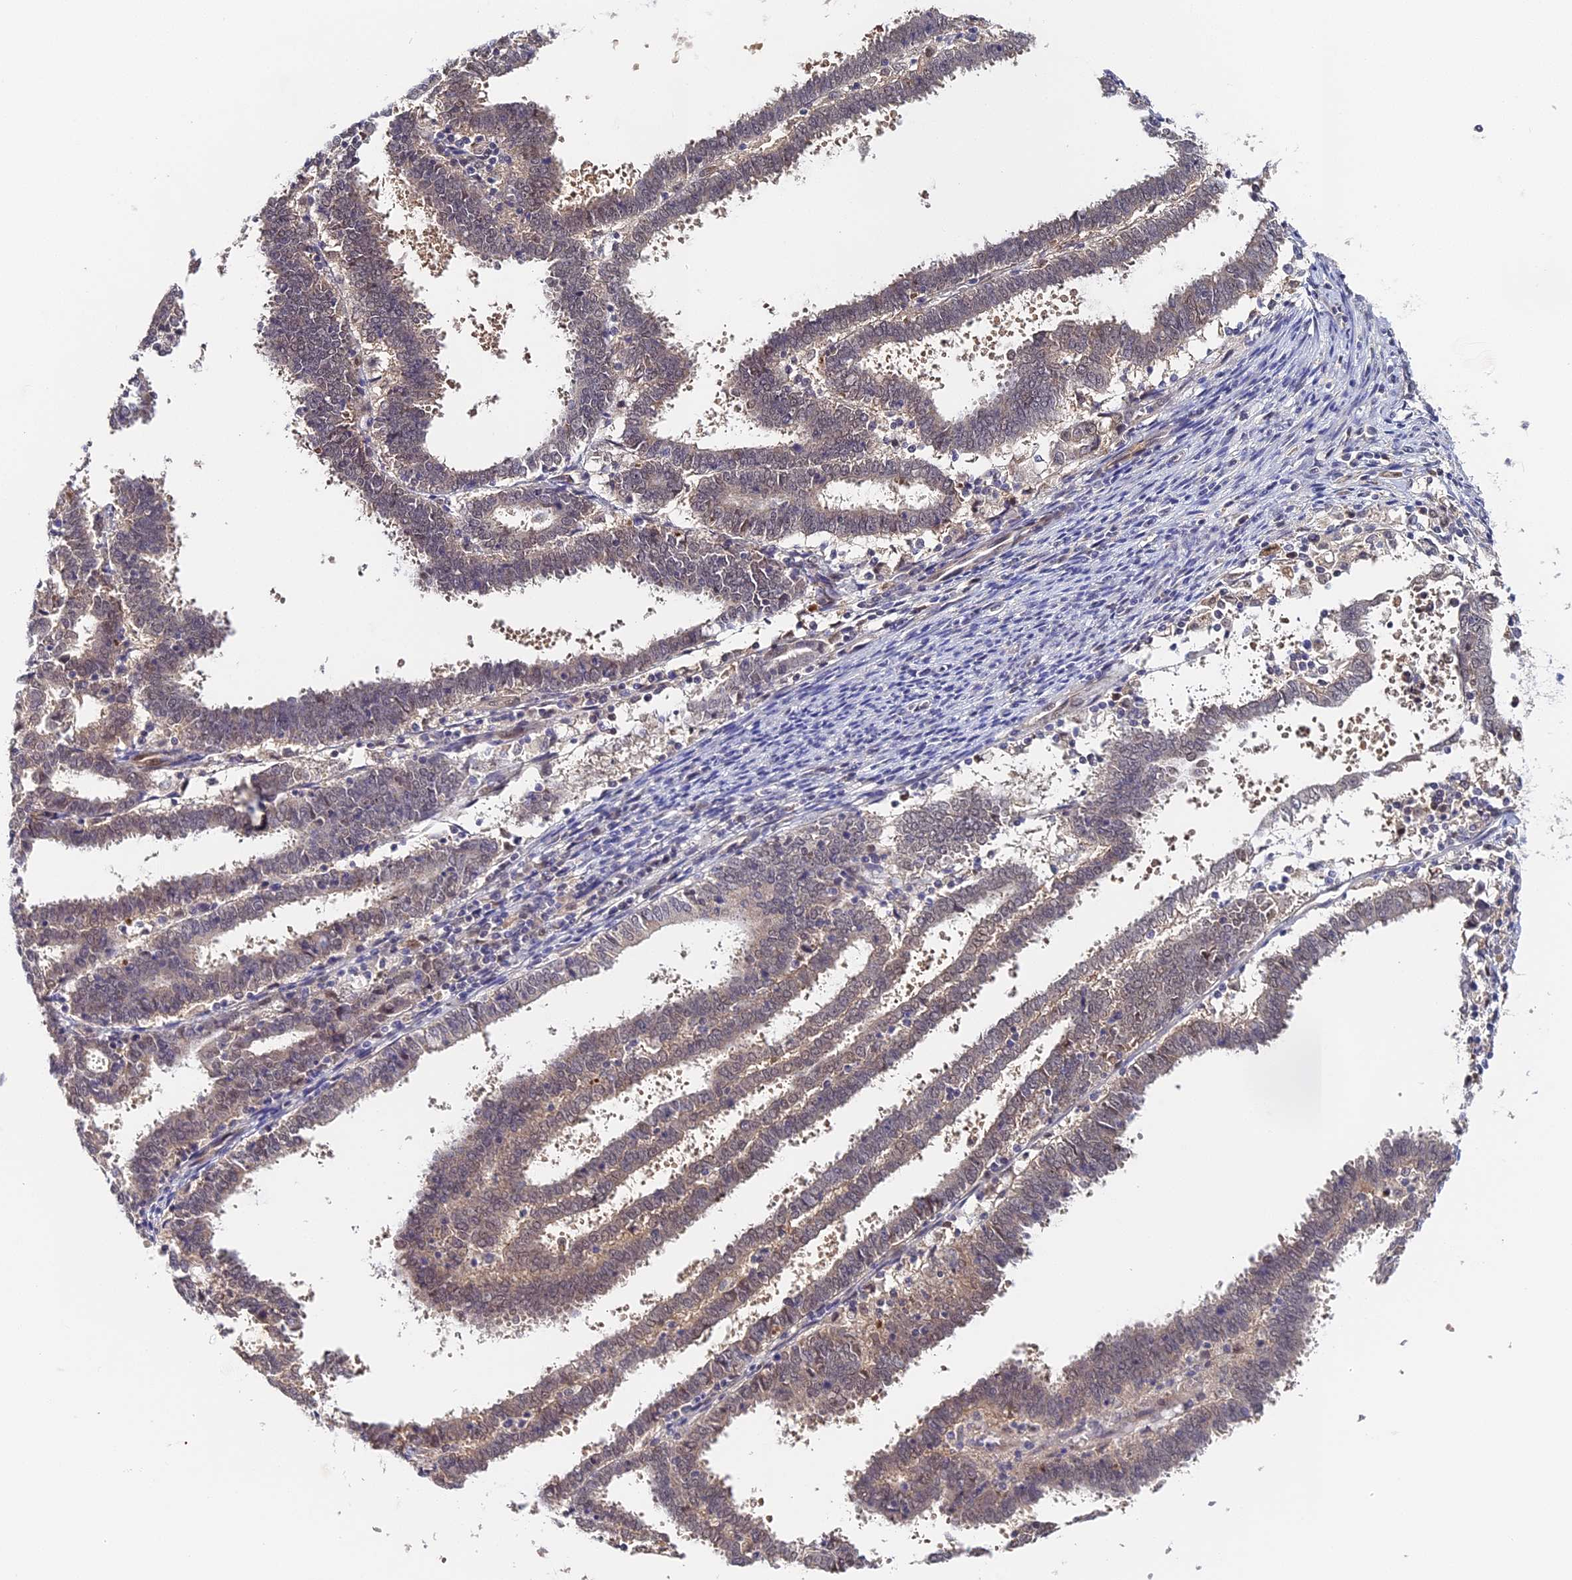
{"staining": {"intensity": "negative", "quantity": "none", "location": "none"}, "tissue": "endometrial cancer", "cell_type": "Tumor cells", "image_type": "cancer", "snomed": [{"axis": "morphology", "description": "Adenocarcinoma, NOS"}, {"axis": "topography", "description": "Uterus"}], "caption": "This is an immunohistochemistry (IHC) micrograph of human endometrial cancer (adenocarcinoma). There is no staining in tumor cells.", "gene": "IMPACT", "patient": {"sex": "female", "age": 83}}